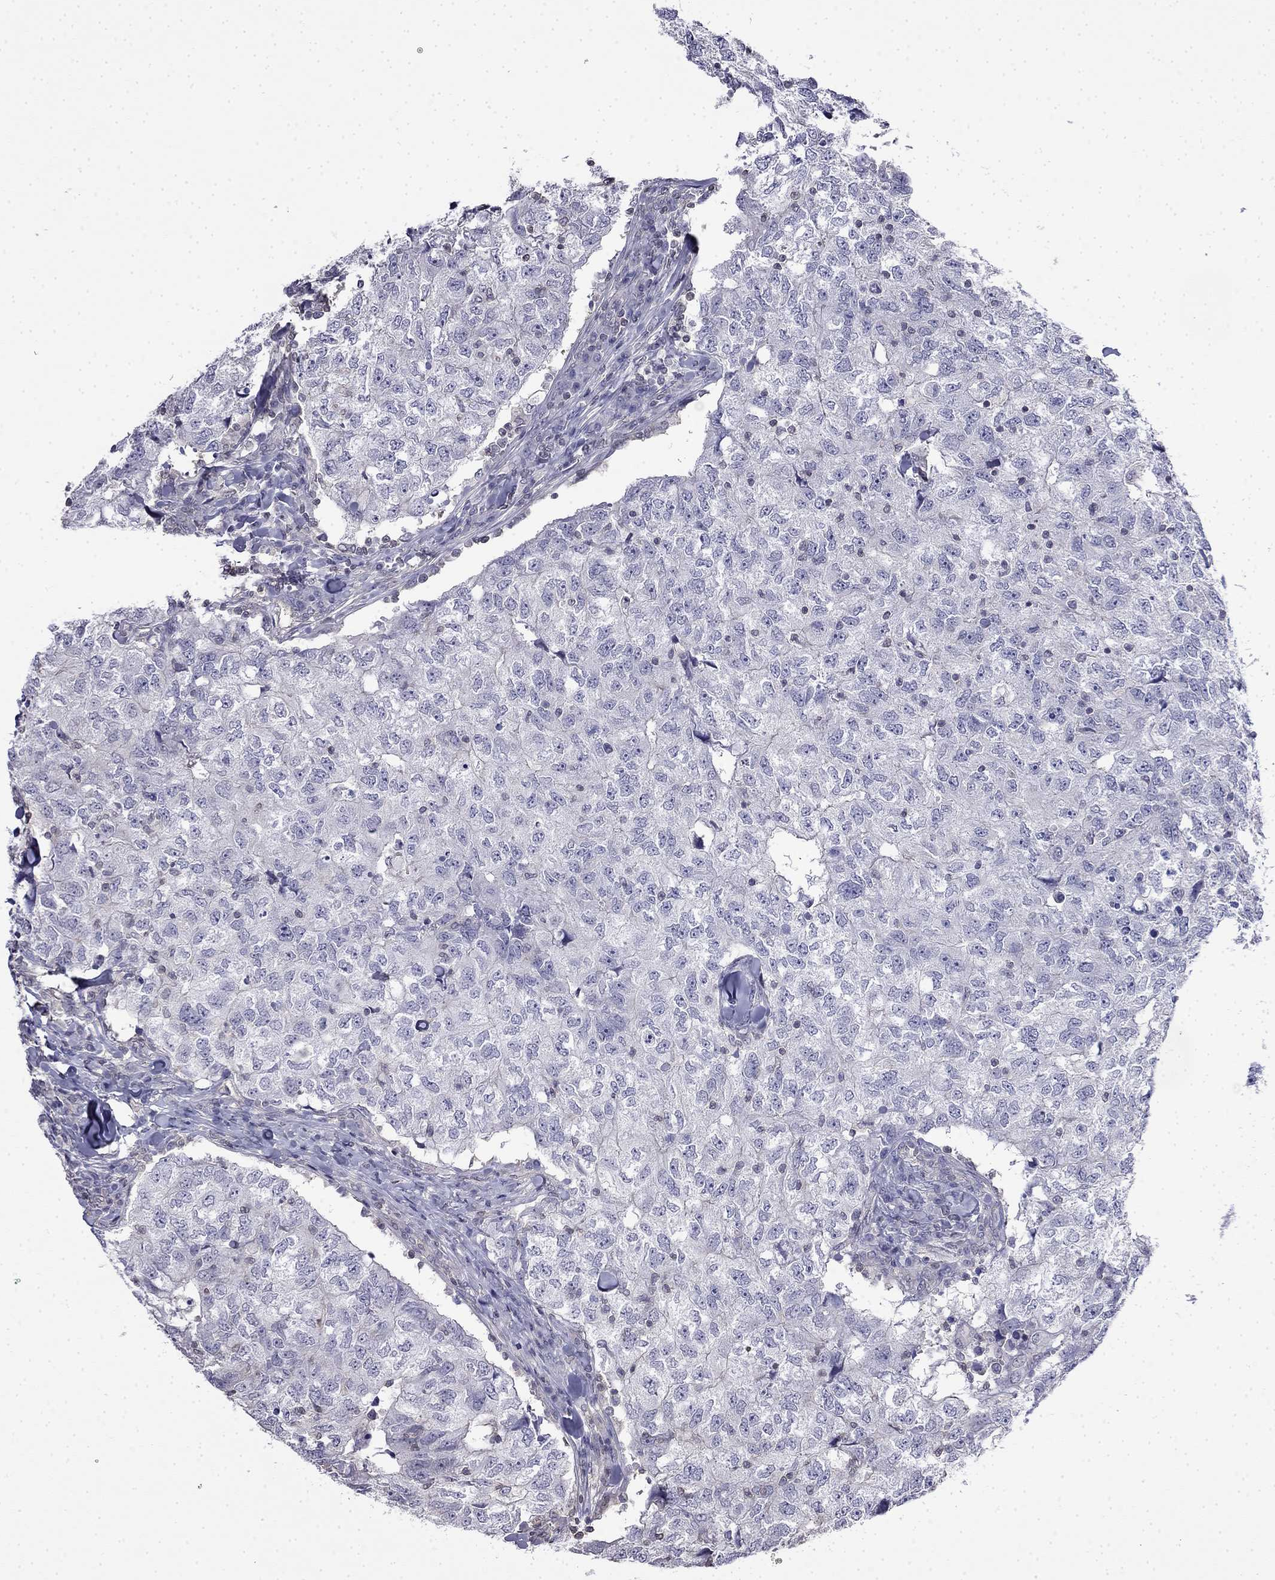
{"staining": {"intensity": "negative", "quantity": "none", "location": "none"}, "tissue": "breast cancer", "cell_type": "Tumor cells", "image_type": "cancer", "snomed": [{"axis": "morphology", "description": "Duct carcinoma"}, {"axis": "topography", "description": "Breast"}], "caption": "The photomicrograph demonstrates no significant positivity in tumor cells of infiltrating ductal carcinoma (breast). (DAB immunohistochemistry (IHC), high magnification).", "gene": "GUCA1B", "patient": {"sex": "female", "age": 30}}